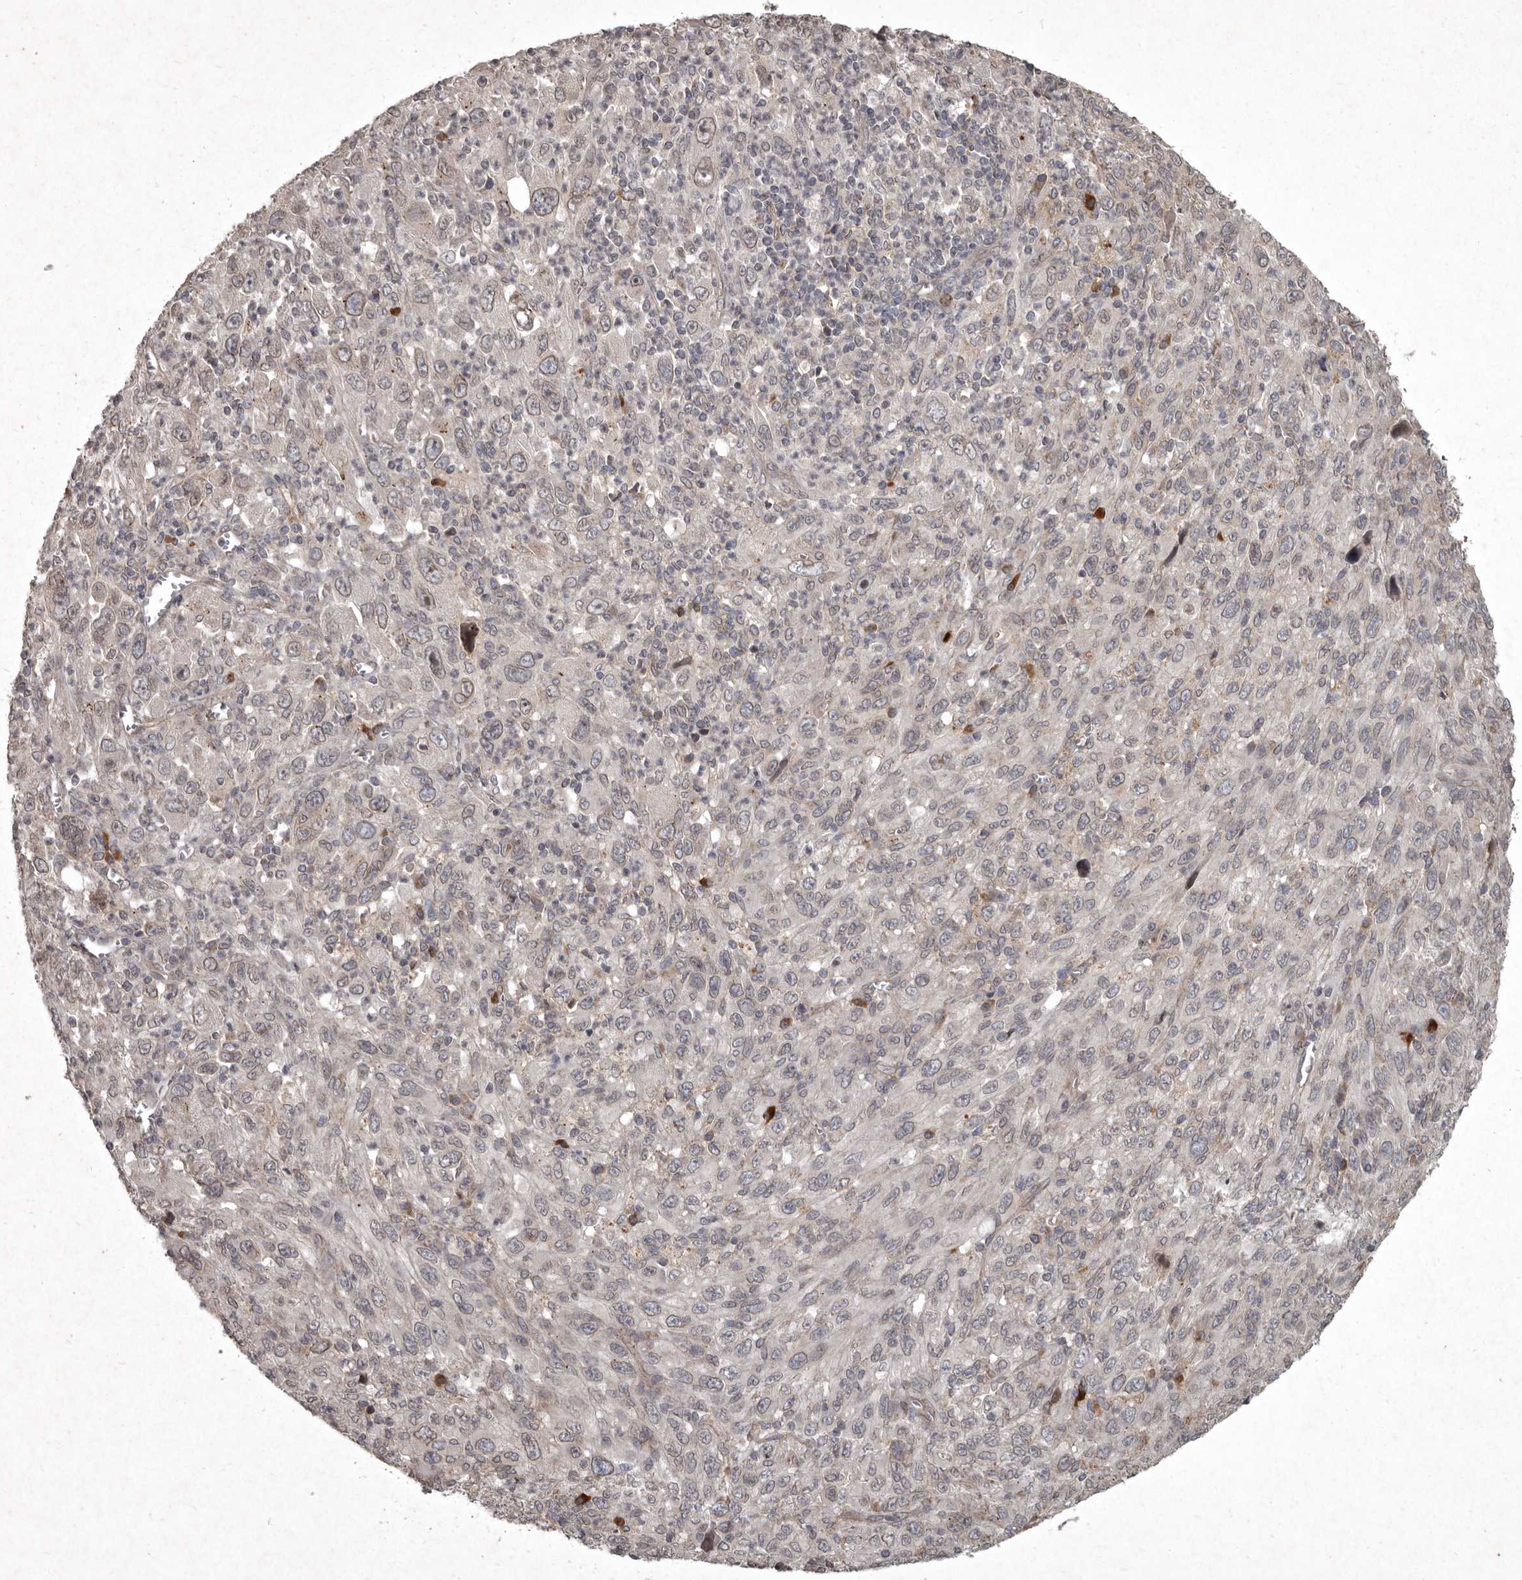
{"staining": {"intensity": "moderate", "quantity": "<25%", "location": "cytoplasmic/membranous"}, "tissue": "melanoma", "cell_type": "Tumor cells", "image_type": "cancer", "snomed": [{"axis": "morphology", "description": "Malignant melanoma, Metastatic site"}, {"axis": "topography", "description": "Skin"}], "caption": "Immunohistochemistry (DAB) staining of human melanoma demonstrates moderate cytoplasmic/membranous protein positivity in about <25% of tumor cells. (DAB IHC with brightfield microscopy, high magnification).", "gene": "MRPS15", "patient": {"sex": "female", "age": 56}}